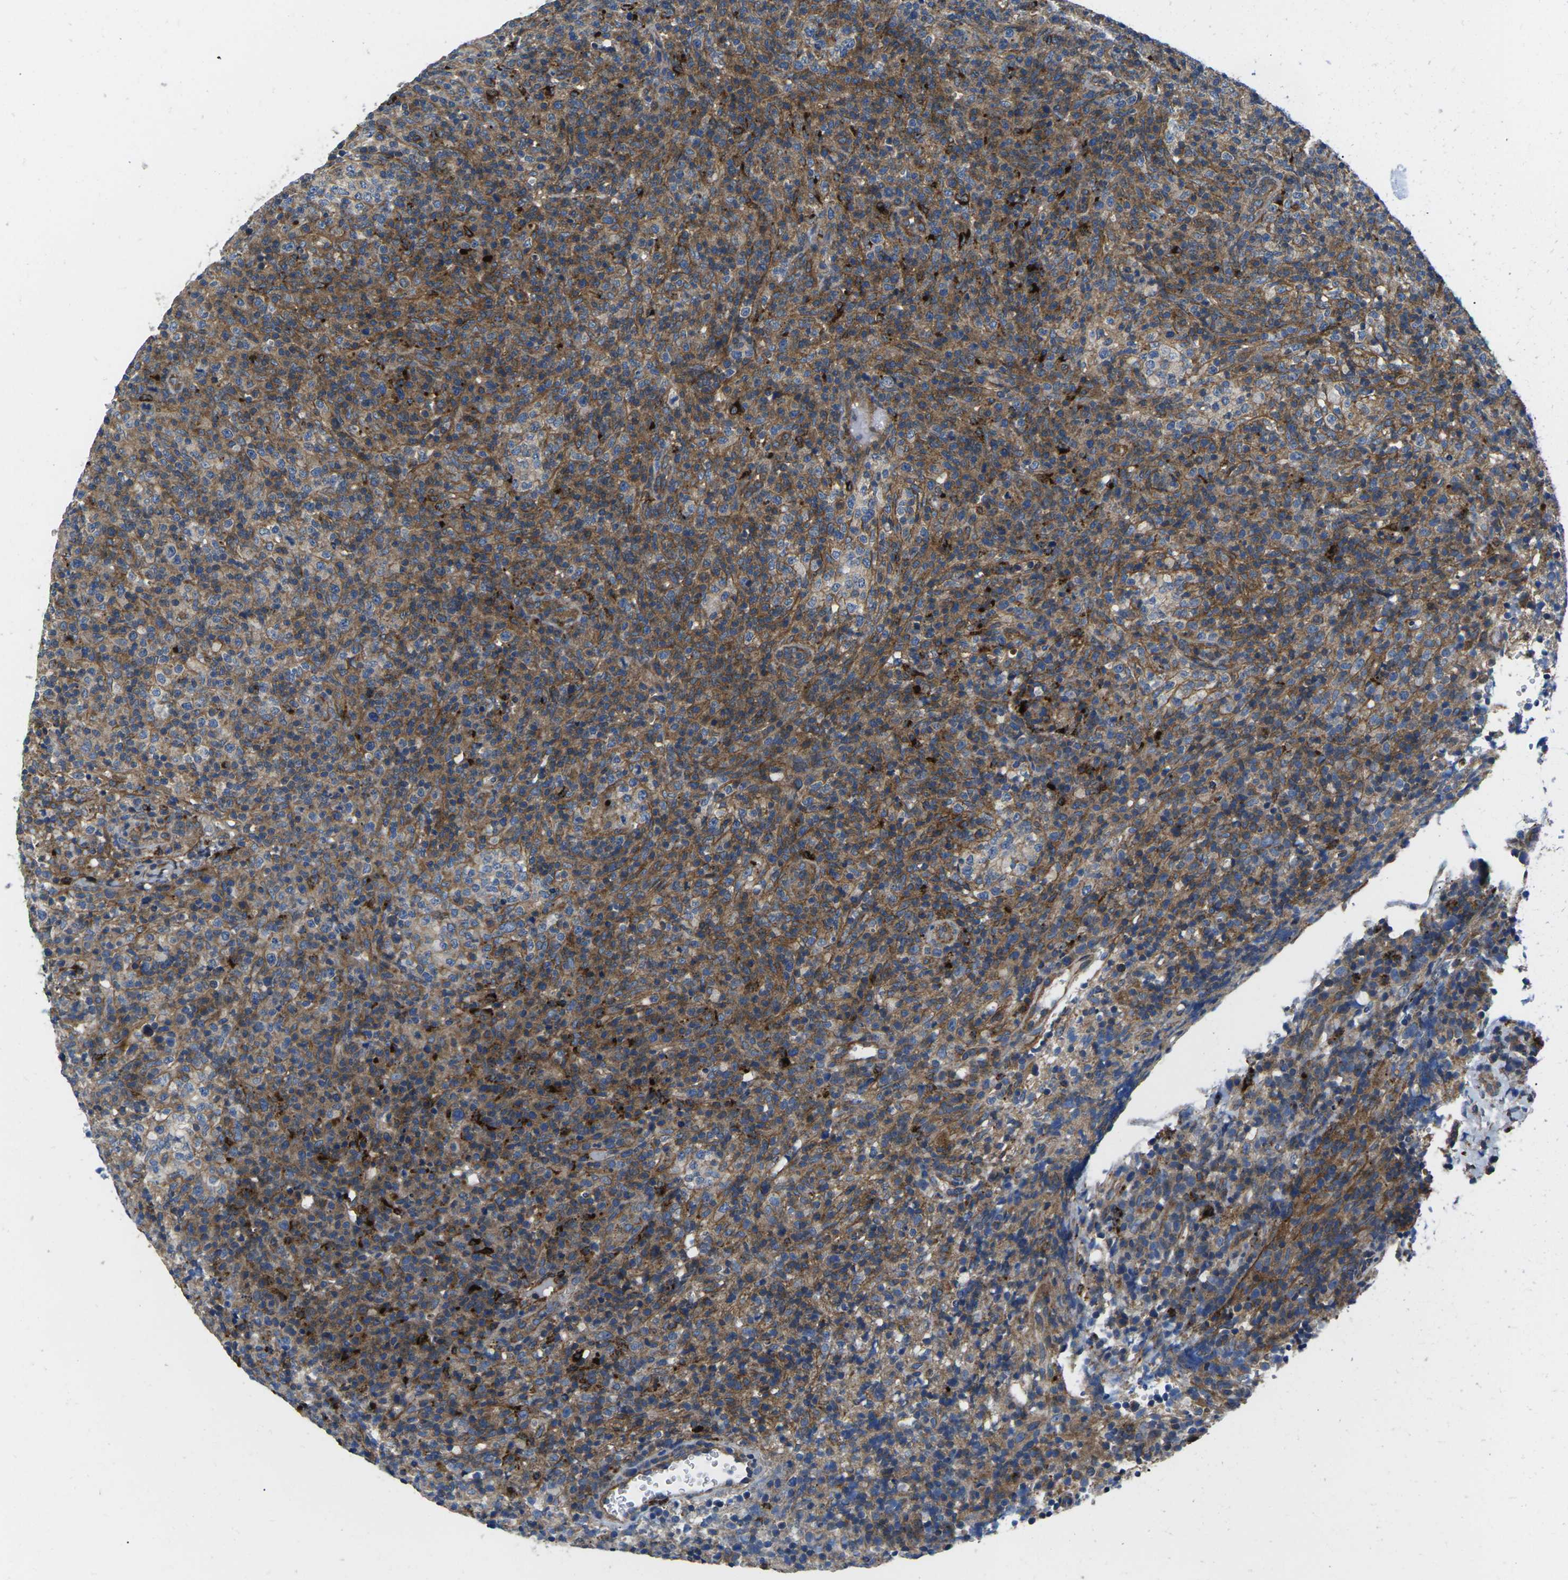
{"staining": {"intensity": "moderate", "quantity": ">75%", "location": "cytoplasmic/membranous"}, "tissue": "lymphoma", "cell_type": "Tumor cells", "image_type": "cancer", "snomed": [{"axis": "morphology", "description": "Malignant lymphoma, non-Hodgkin's type, High grade"}, {"axis": "topography", "description": "Lymph node"}], "caption": "Human lymphoma stained with a protein marker shows moderate staining in tumor cells.", "gene": "DLG1", "patient": {"sex": "female", "age": 76}}